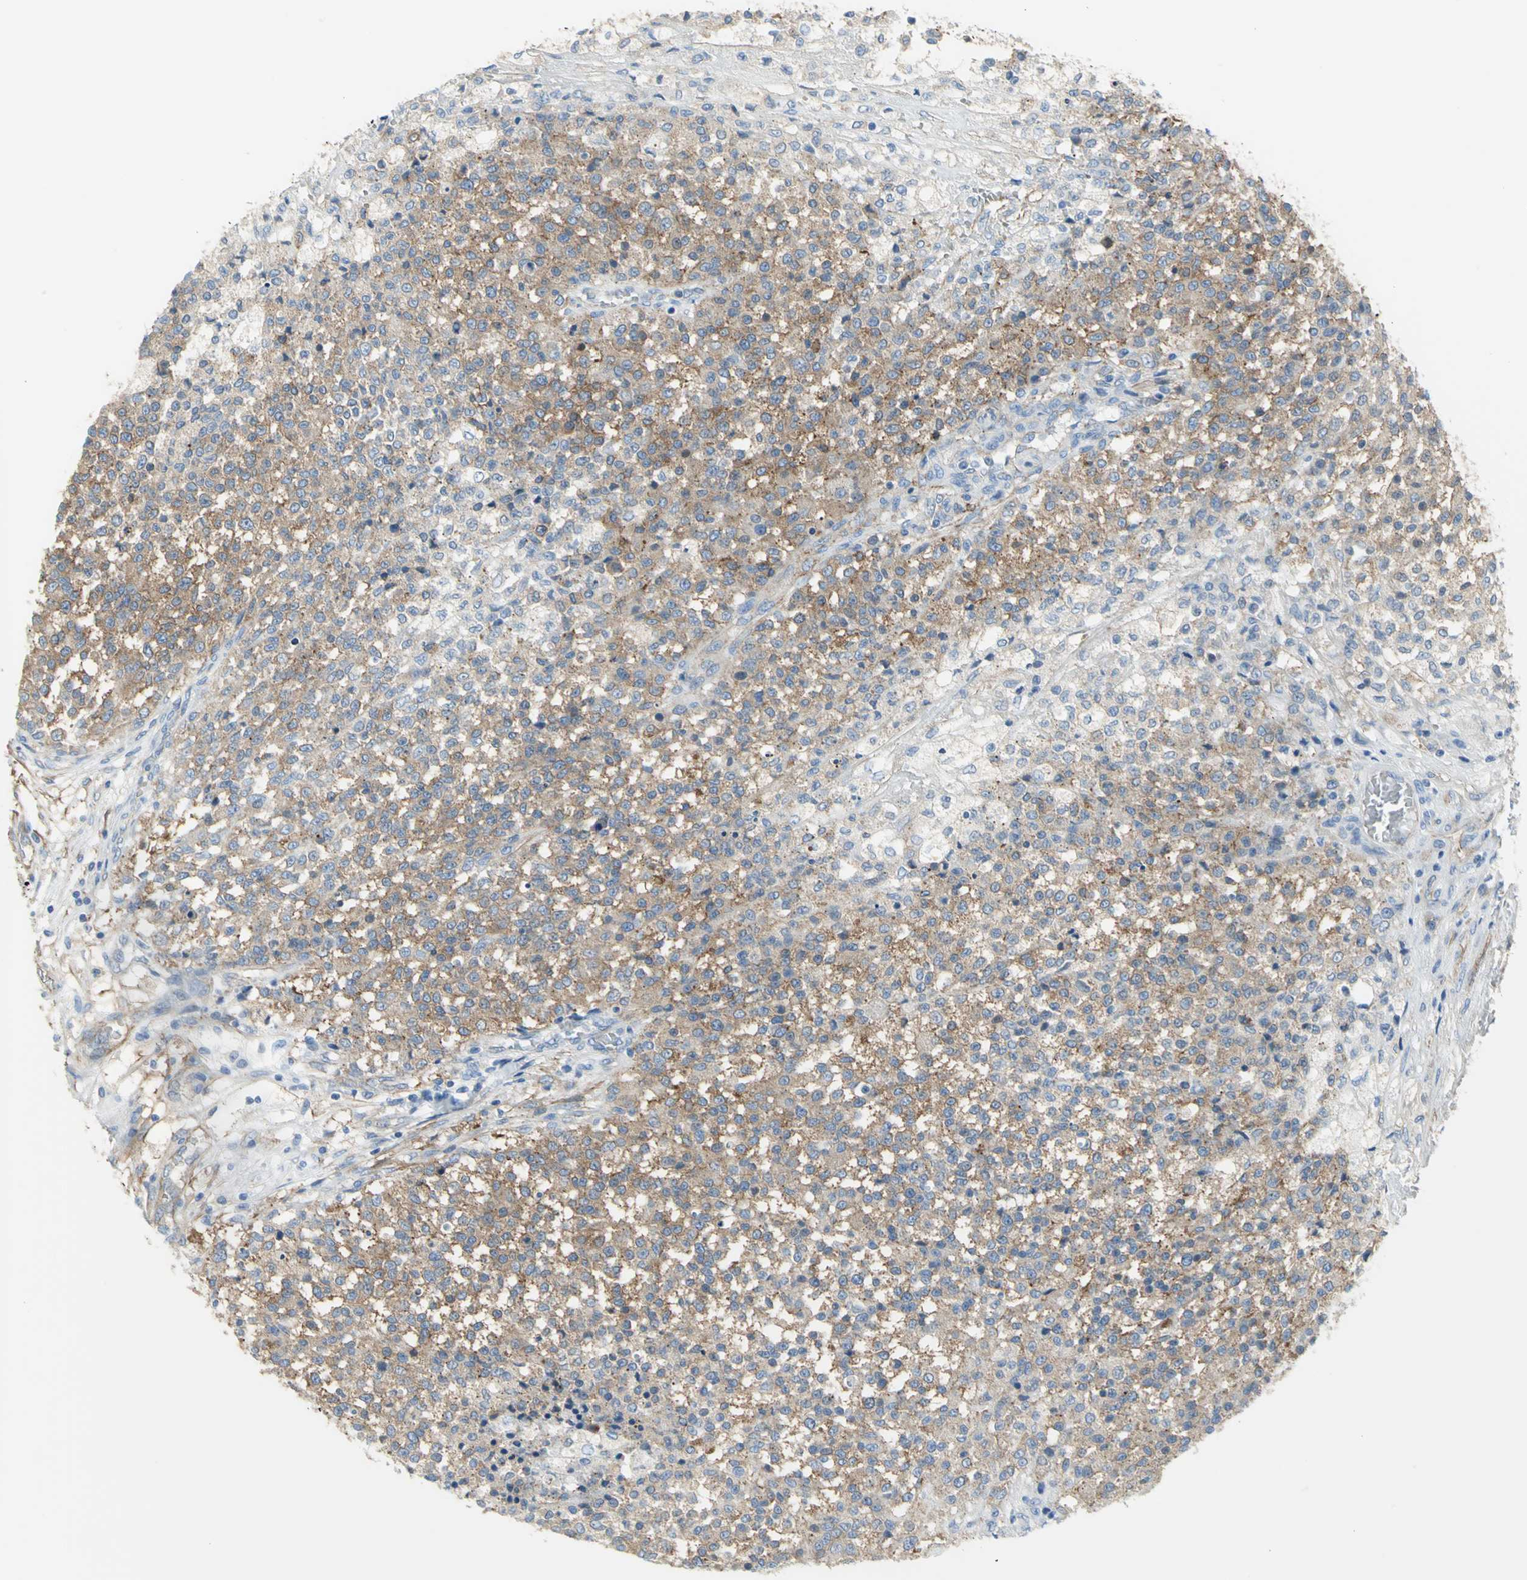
{"staining": {"intensity": "moderate", "quantity": ">75%", "location": "cytoplasmic/membranous"}, "tissue": "testis cancer", "cell_type": "Tumor cells", "image_type": "cancer", "snomed": [{"axis": "morphology", "description": "Seminoma, NOS"}, {"axis": "topography", "description": "Testis"}], "caption": "Testis cancer stained with a protein marker displays moderate staining in tumor cells.", "gene": "FLNB", "patient": {"sex": "male", "age": 59}}